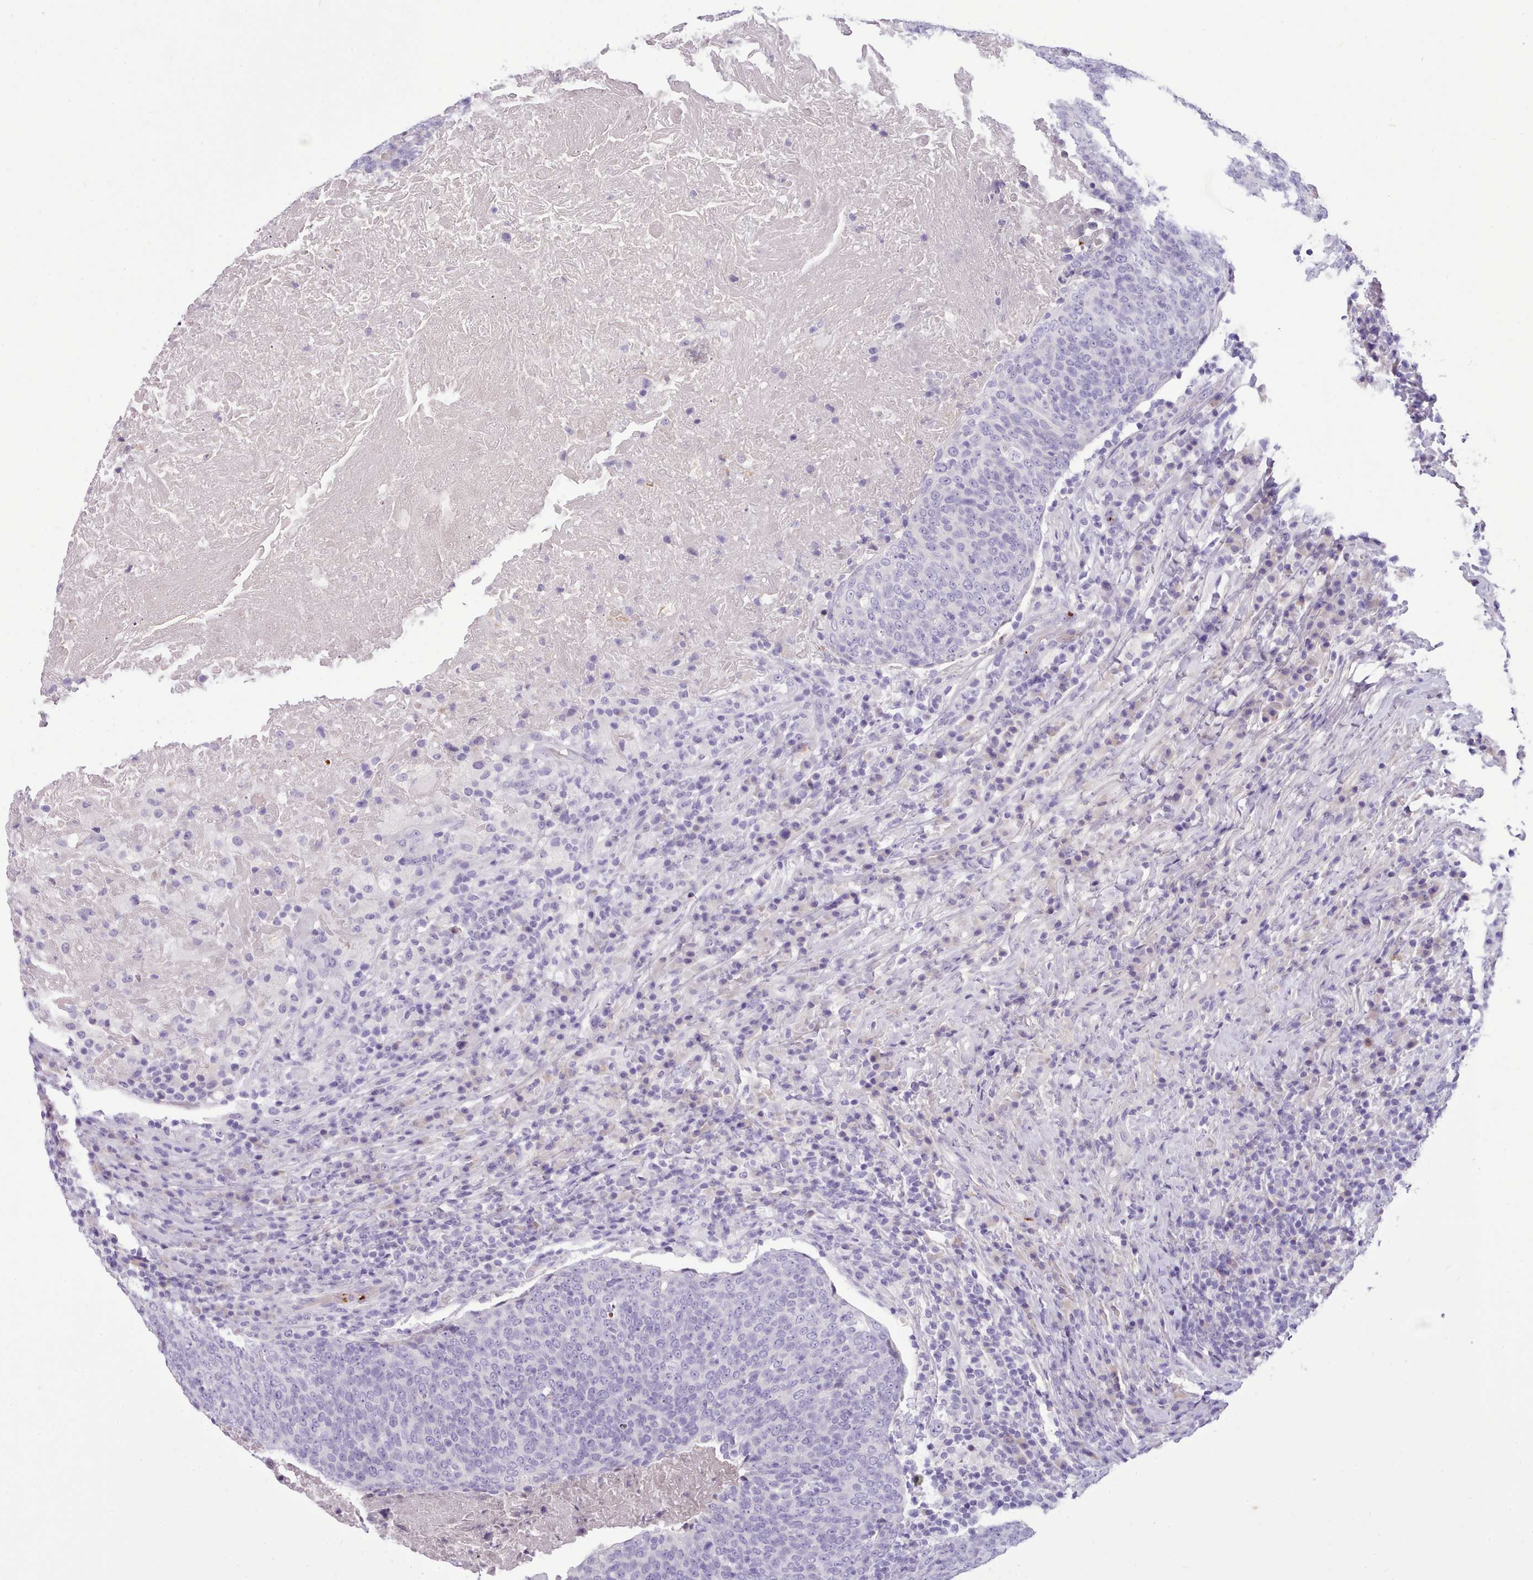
{"staining": {"intensity": "negative", "quantity": "none", "location": "none"}, "tissue": "head and neck cancer", "cell_type": "Tumor cells", "image_type": "cancer", "snomed": [{"axis": "morphology", "description": "Squamous cell carcinoma, NOS"}, {"axis": "morphology", "description": "Squamous cell carcinoma, metastatic, NOS"}, {"axis": "topography", "description": "Lymph node"}, {"axis": "topography", "description": "Head-Neck"}], "caption": "A micrograph of human head and neck cancer is negative for staining in tumor cells.", "gene": "CYP2A13", "patient": {"sex": "male", "age": 62}}